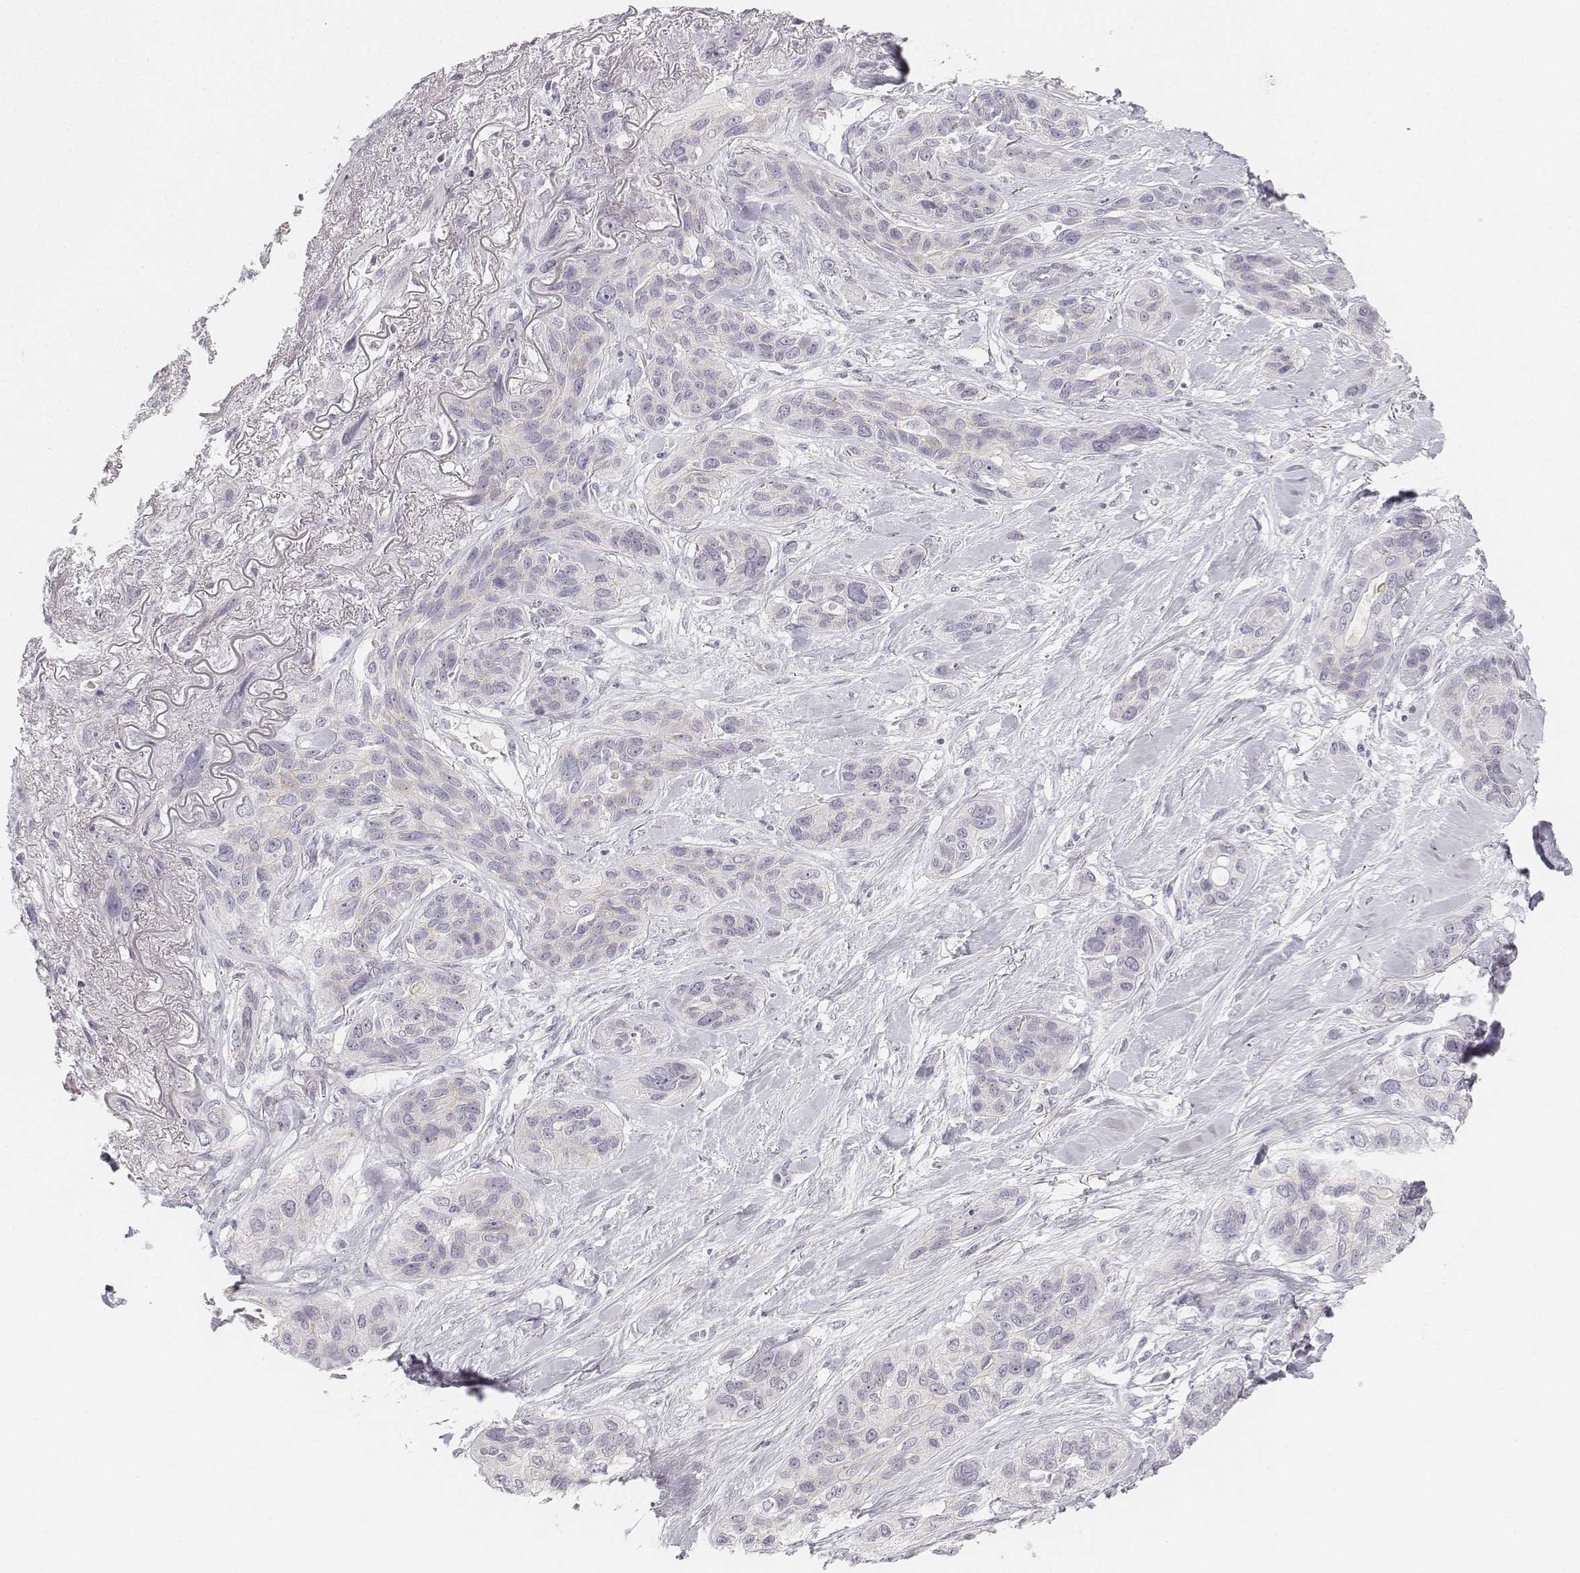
{"staining": {"intensity": "negative", "quantity": "none", "location": "none"}, "tissue": "lung cancer", "cell_type": "Tumor cells", "image_type": "cancer", "snomed": [{"axis": "morphology", "description": "Squamous cell carcinoma, NOS"}, {"axis": "topography", "description": "Lung"}], "caption": "Tumor cells show no significant staining in squamous cell carcinoma (lung). The staining is performed using DAB (3,3'-diaminobenzidine) brown chromogen with nuclei counter-stained in using hematoxylin.", "gene": "DSG4", "patient": {"sex": "female", "age": 70}}